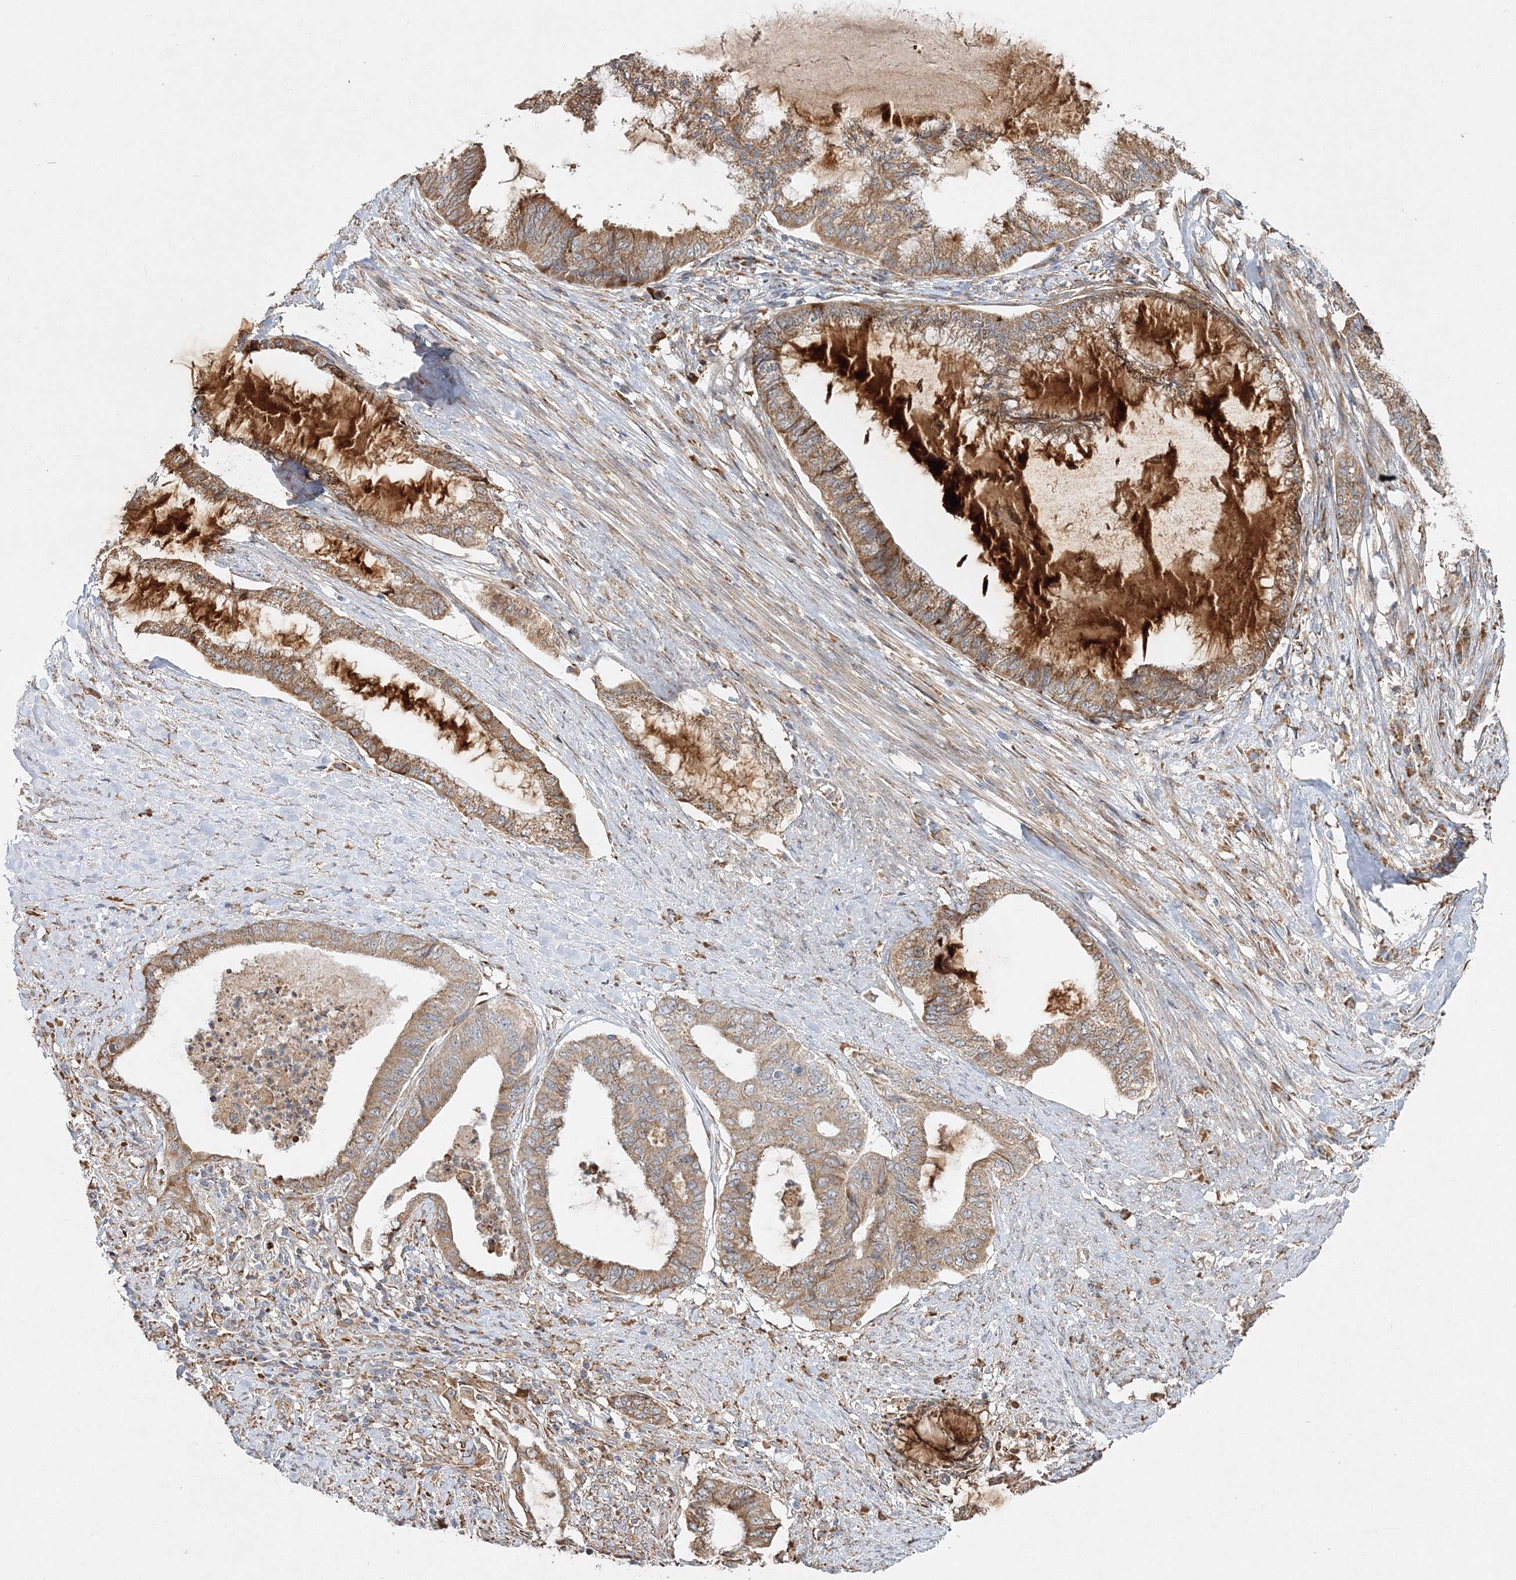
{"staining": {"intensity": "moderate", "quantity": ">75%", "location": "cytoplasmic/membranous"}, "tissue": "endometrial cancer", "cell_type": "Tumor cells", "image_type": "cancer", "snomed": [{"axis": "morphology", "description": "Adenocarcinoma, NOS"}, {"axis": "topography", "description": "Endometrium"}], "caption": "Protein expression analysis of endometrial adenocarcinoma shows moderate cytoplasmic/membranous expression in about >75% of tumor cells. (IHC, brightfield microscopy, high magnification).", "gene": "ZFYVE16", "patient": {"sex": "female", "age": 86}}